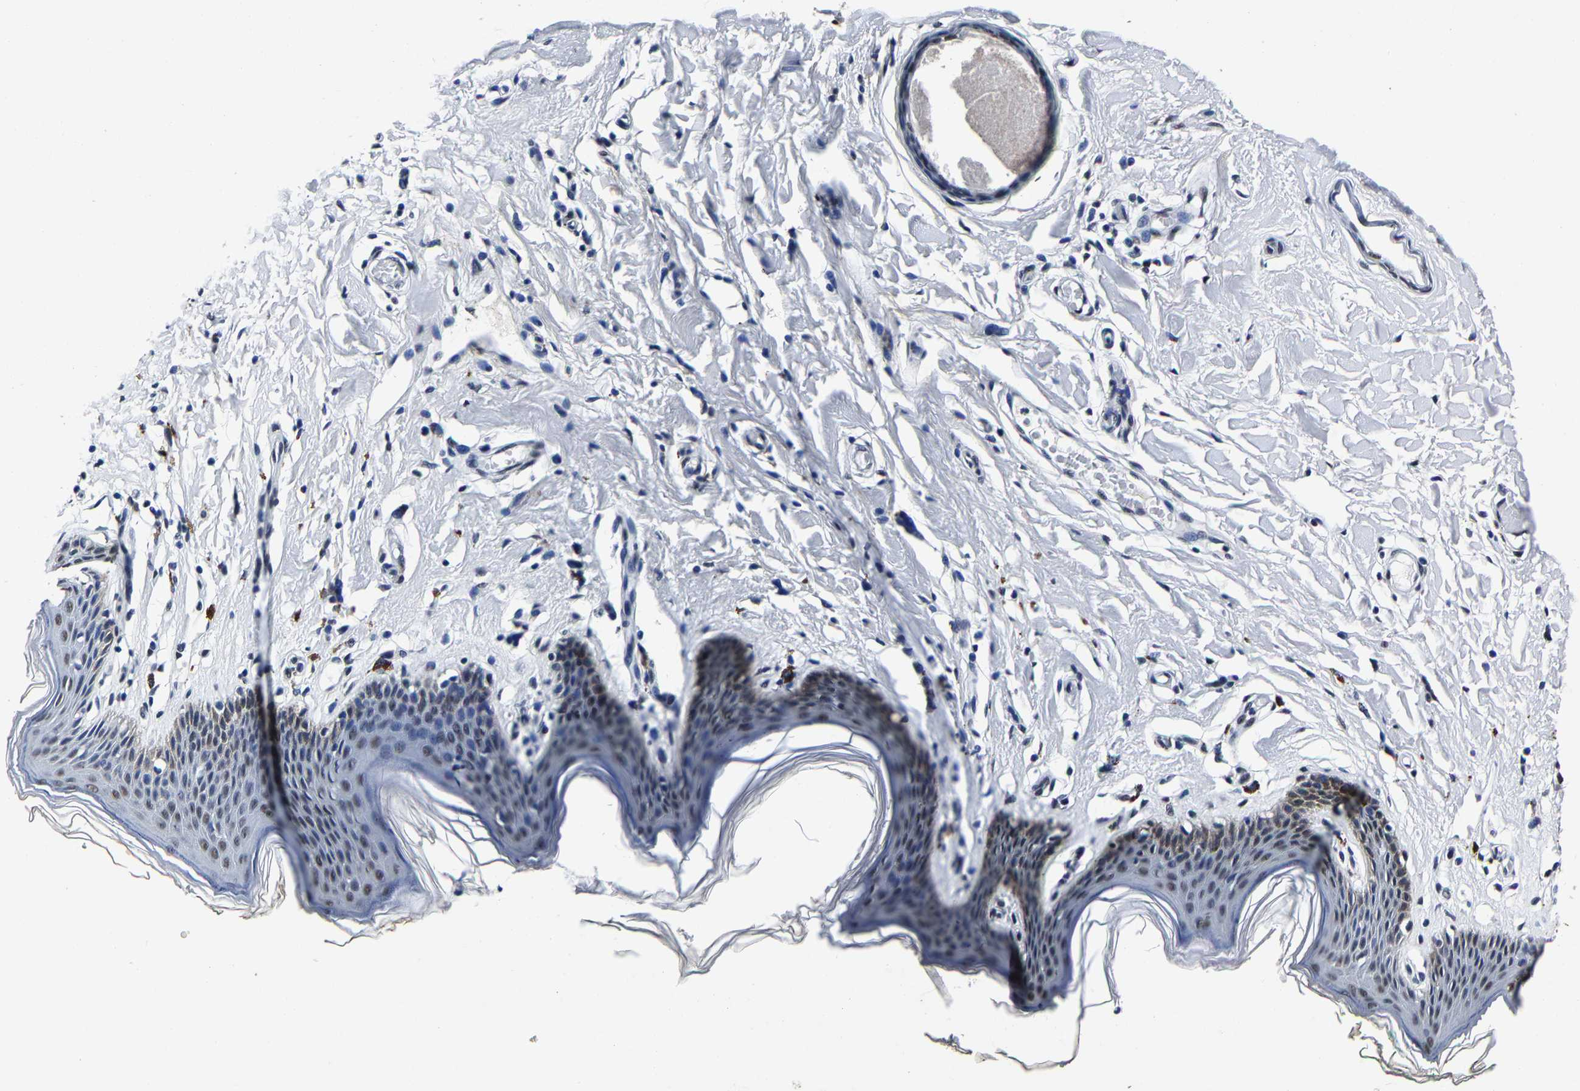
{"staining": {"intensity": "moderate", "quantity": "<25%", "location": "nuclear"}, "tissue": "skin", "cell_type": "Epidermal cells", "image_type": "normal", "snomed": [{"axis": "morphology", "description": "Normal tissue, NOS"}, {"axis": "topography", "description": "Vulva"}], "caption": "This is an image of immunohistochemistry staining of benign skin, which shows moderate staining in the nuclear of epidermal cells.", "gene": "RBM45", "patient": {"sex": "female", "age": 66}}